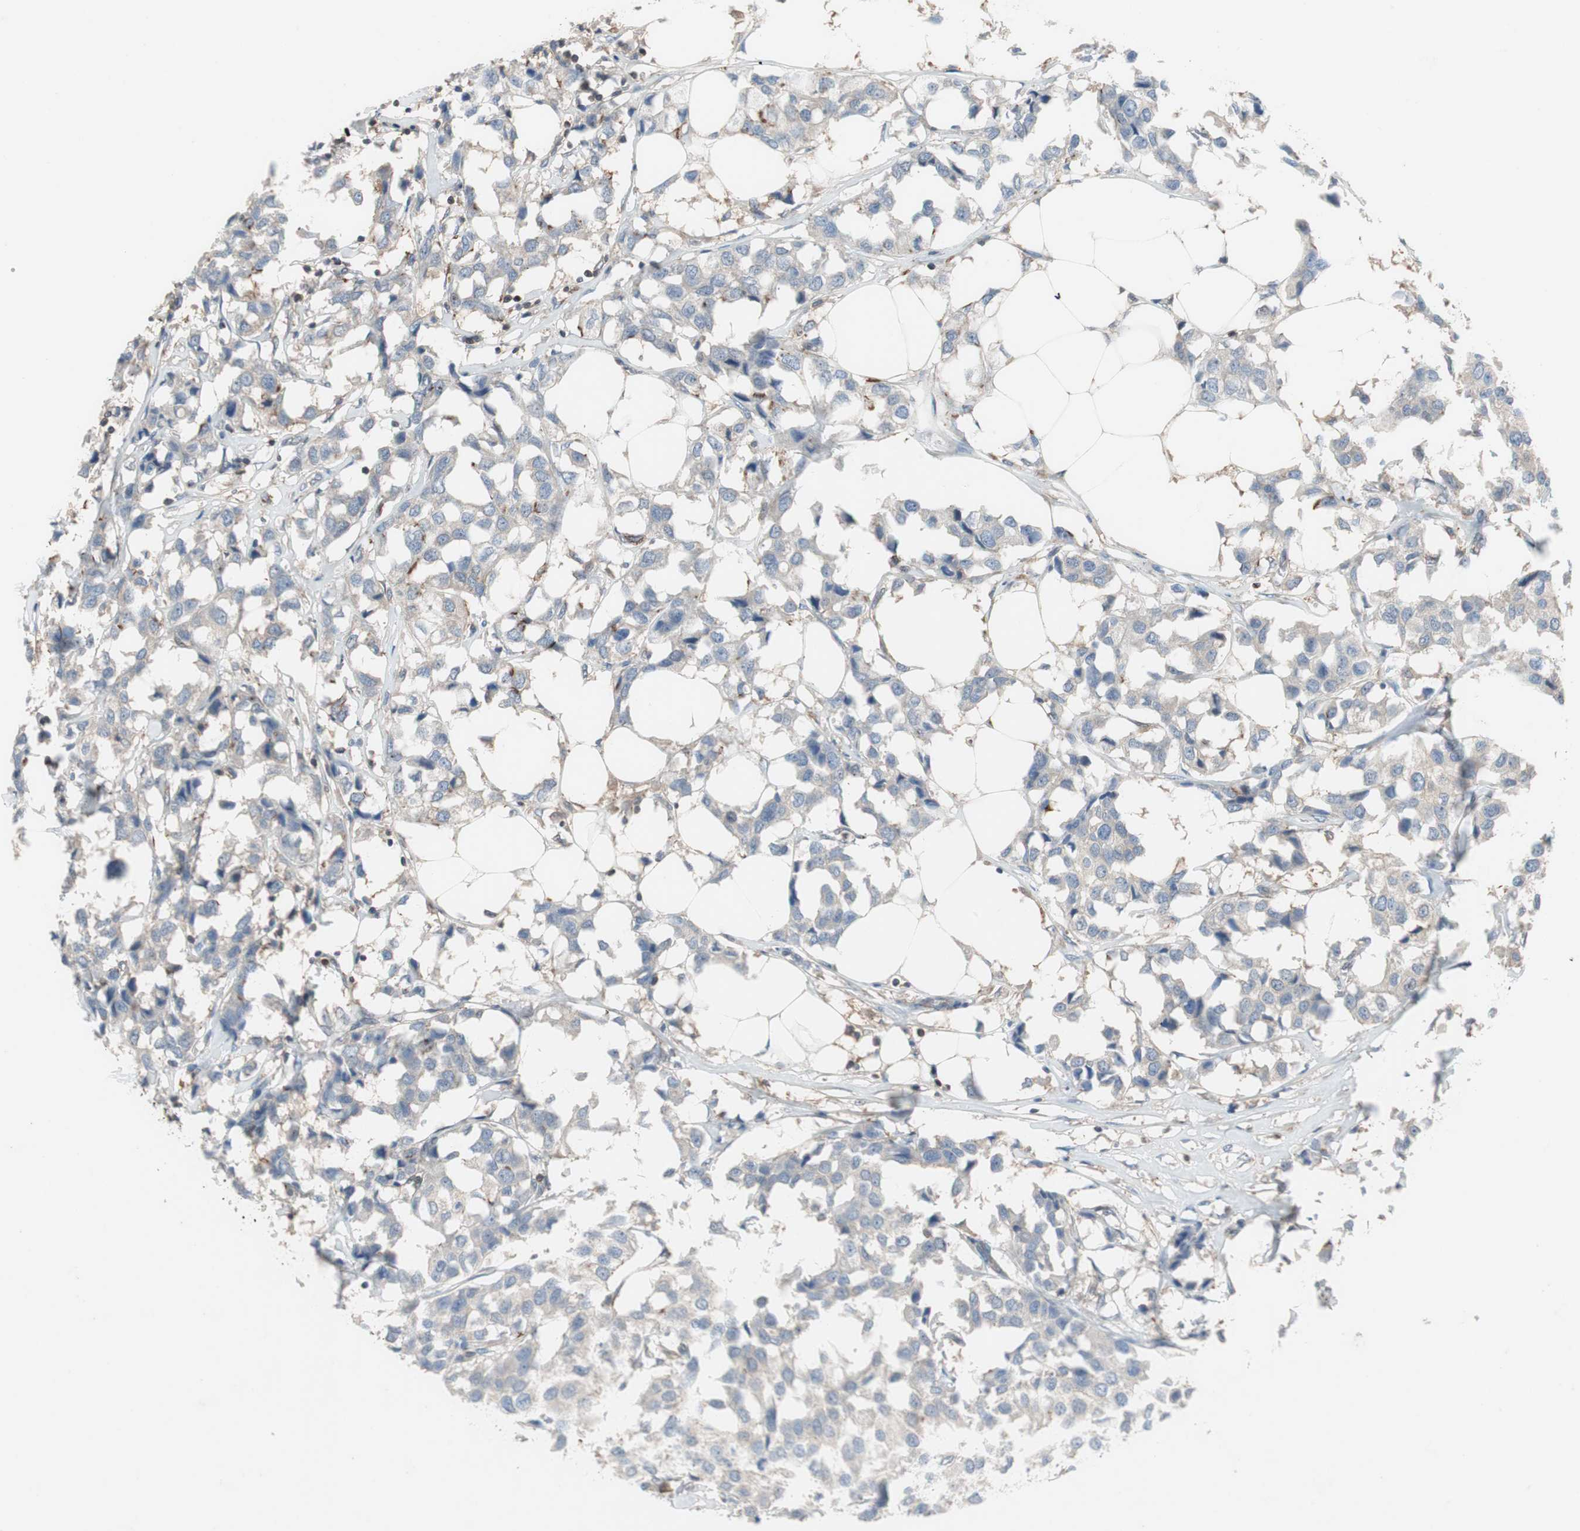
{"staining": {"intensity": "negative", "quantity": "none", "location": "none"}, "tissue": "breast cancer", "cell_type": "Tumor cells", "image_type": "cancer", "snomed": [{"axis": "morphology", "description": "Duct carcinoma"}, {"axis": "topography", "description": "Breast"}], "caption": "Tumor cells are negative for protein expression in human breast cancer.", "gene": "GALT", "patient": {"sex": "female", "age": 80}}